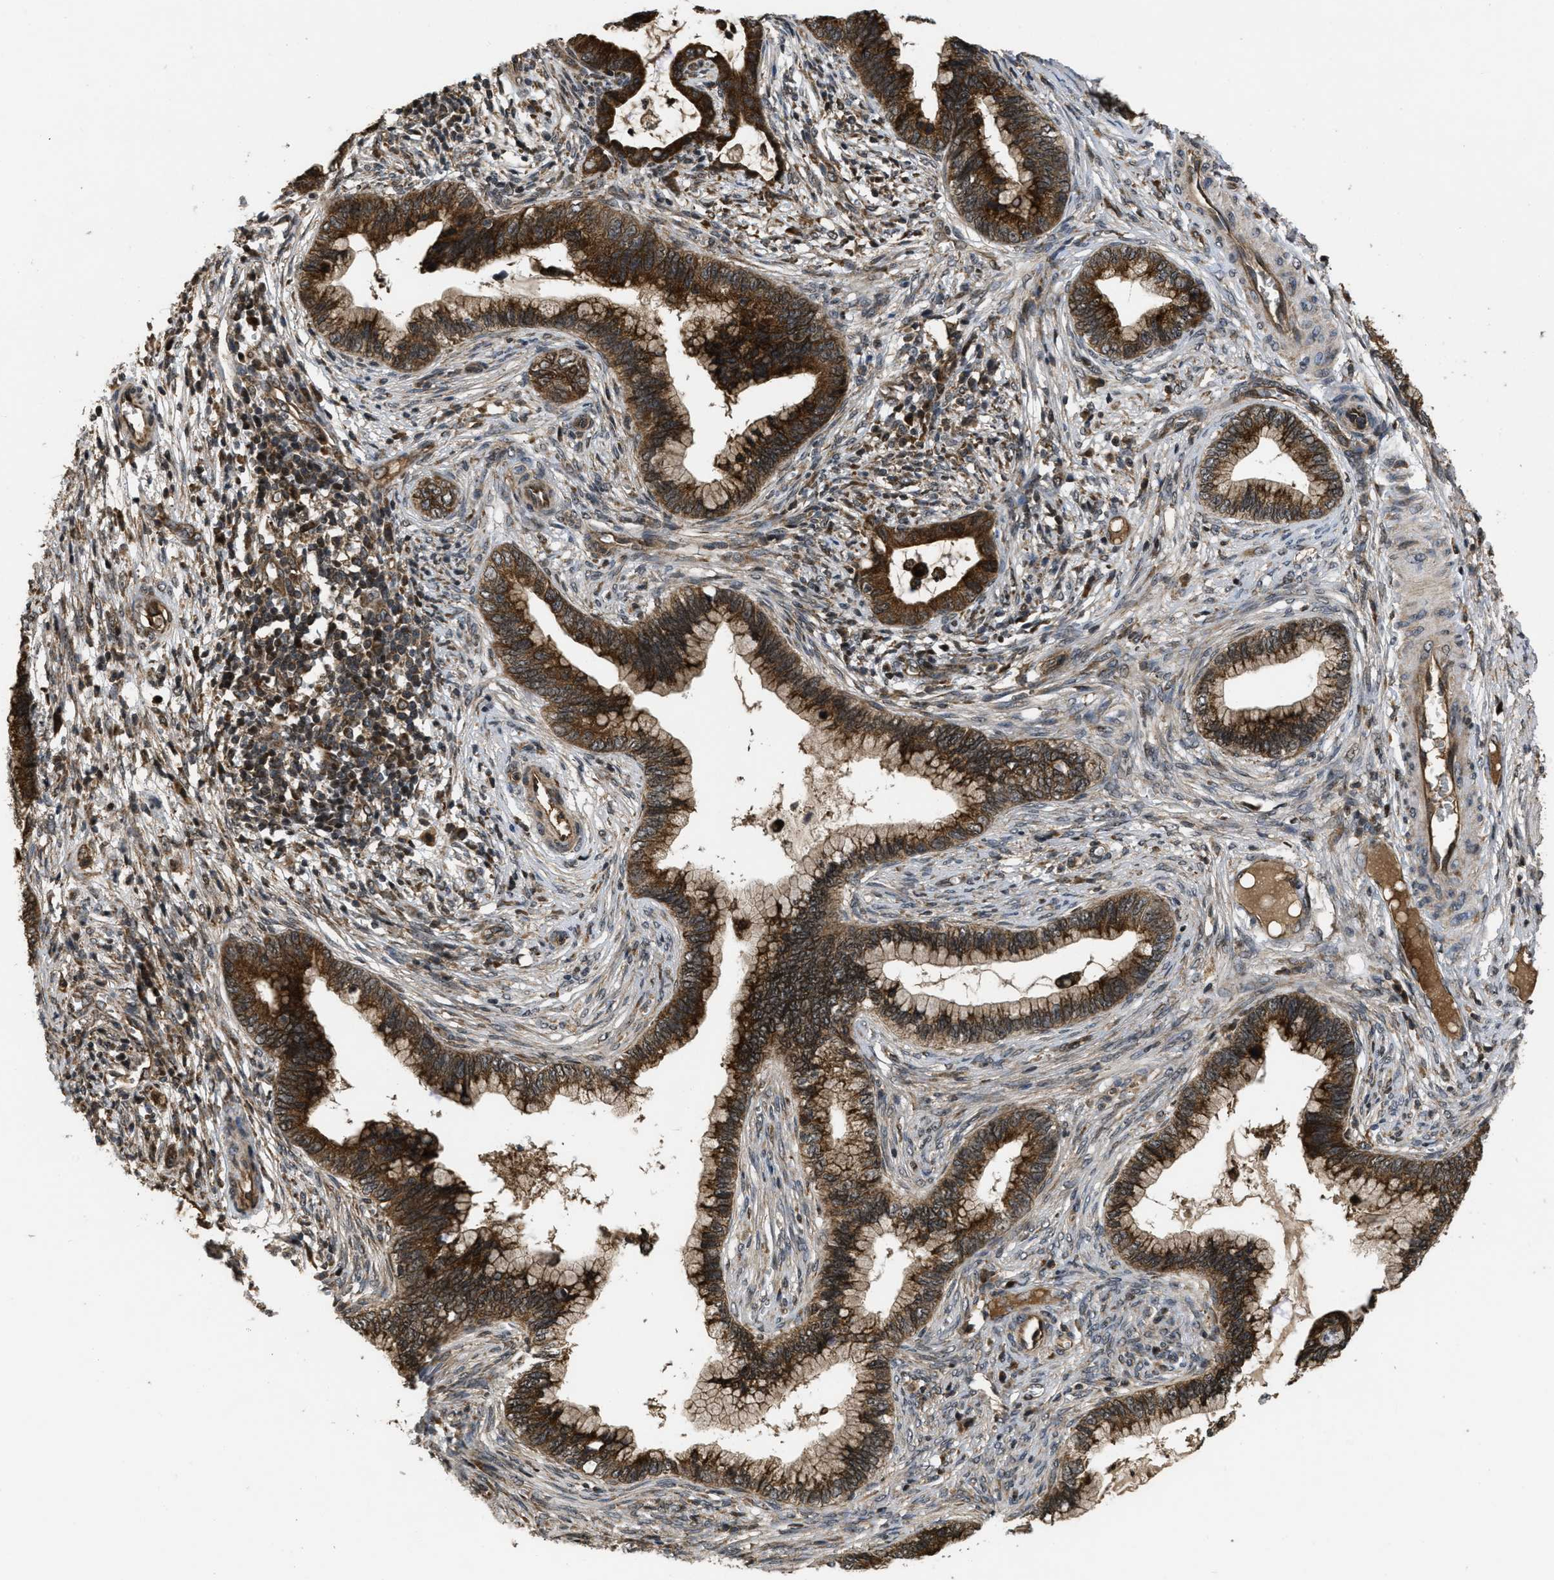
{"staining": {"intensity": "moderate", "quantity": ">75%", "location": "cytoplasmic/membranous"}, "tissue": "cervical cancer", "cell_type": "Tumor cells", "image_type": "cancer", "snomed": [{"axis": "morphology", "description": "Adenocarcinoma, NOS"}, {"axis": "topography", "description": "Cervix"}], "caption": "Immunohistochemistry of cervical cancer (adenocarcinoma) demonstrates medium levels of moderate cytoplasmic/membranous positivity in about >75% of tumor cells. The protein of interest is stained brown, and the nuclei are stained in blue (DAB IHC with brightfield microscopy, high magnification).", "gene": "SPTLC1", "patient": {"sex": "female", "age": 44}}